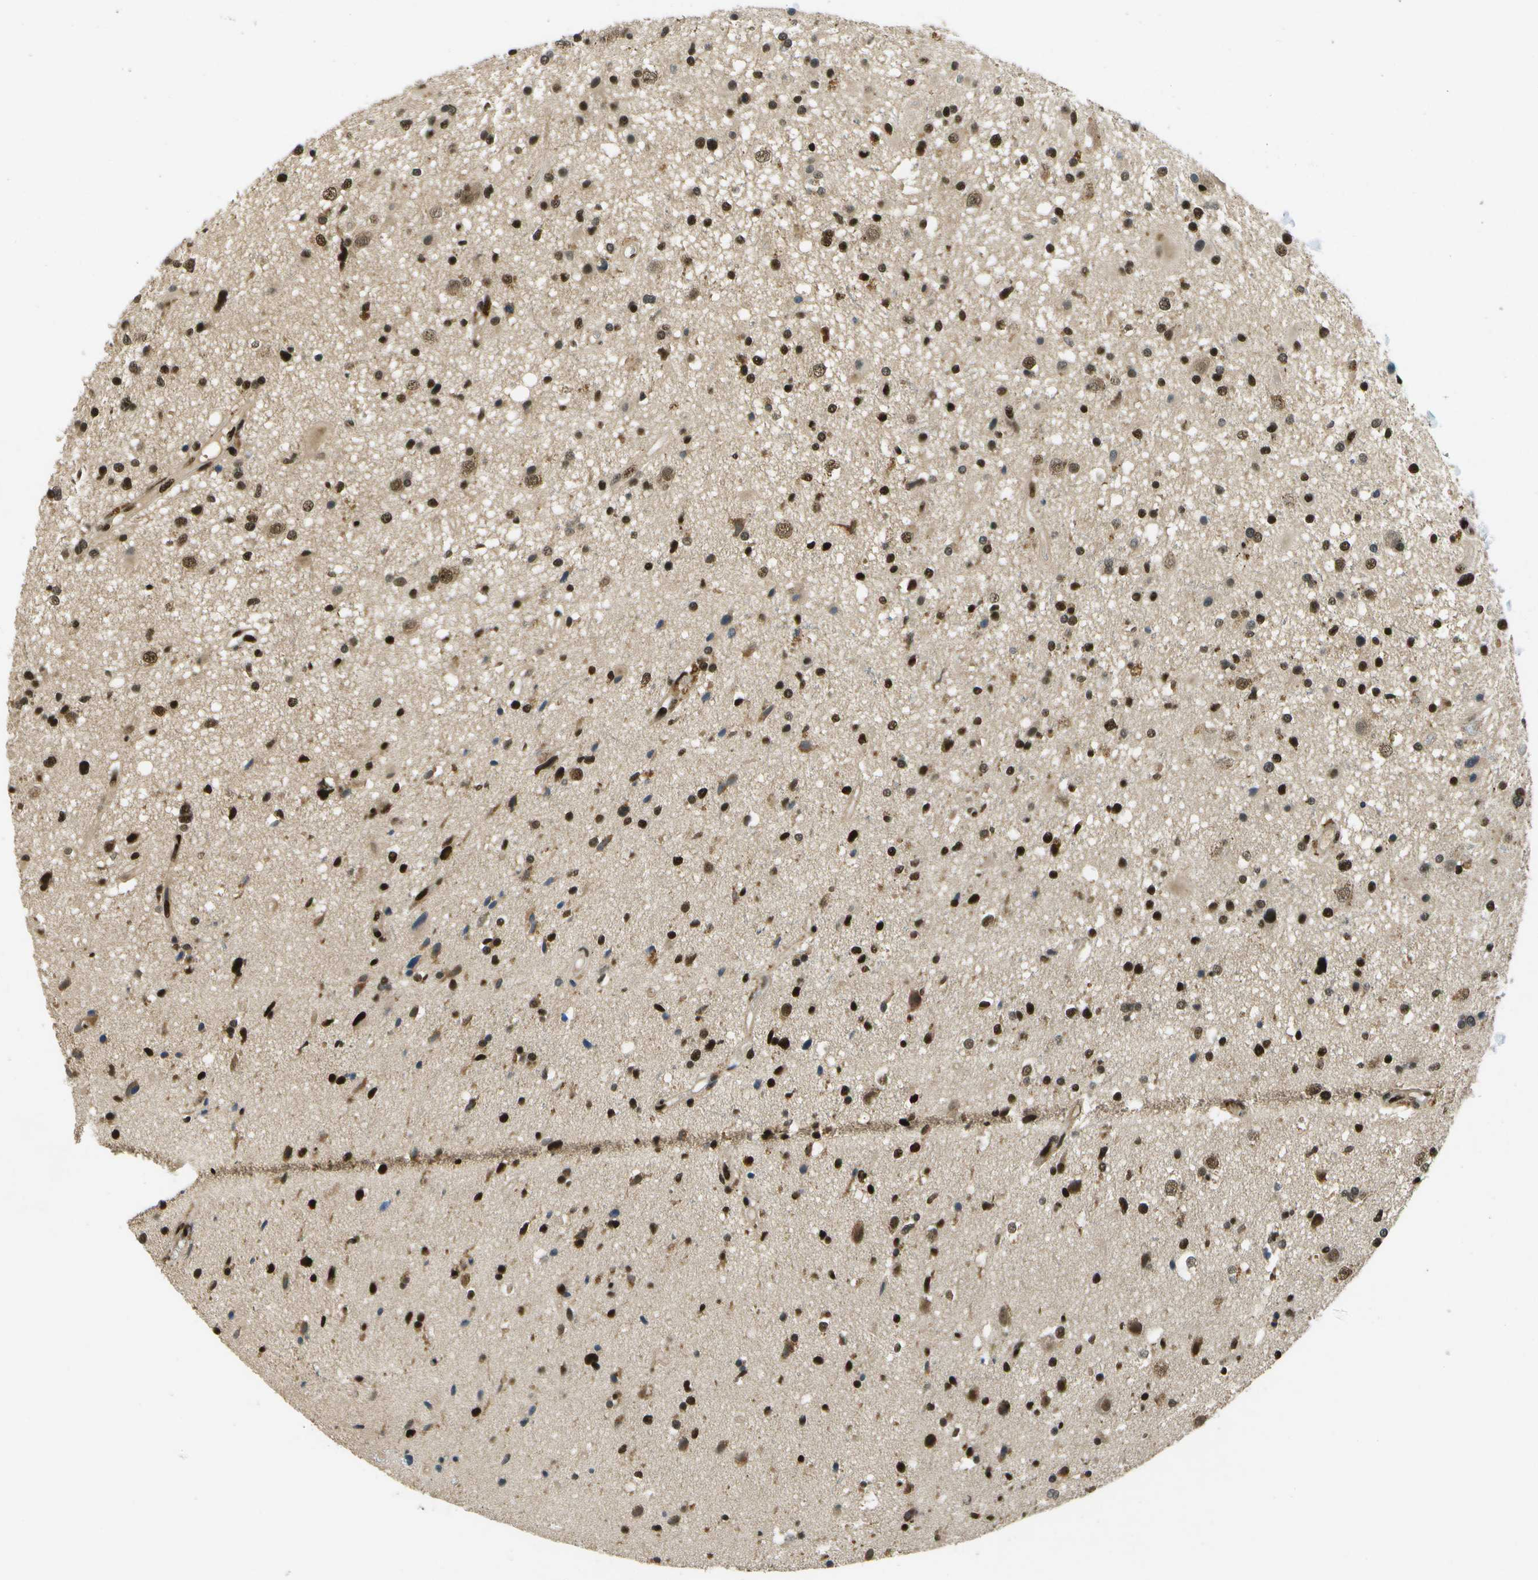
{"staining": {"intensity": "strong", "quantity": ">75%", "location": "nuclear"}, "tissue": "glioma", "cell_type": "Tumor cells", "image_type": "cancer", "snomed": [{"axis": "morphology", "description": "Glioma, malignant, High grade"}, {"axis": "topography", "description": "Brain"}], "caption": "Strong nuclear staining for a protein is appreciated in approximately >75% of tumor cells of glioma using immunohistochemistry (IHC).", "gene": "GANC", "patient": {"sex": "male", "age": 33}}